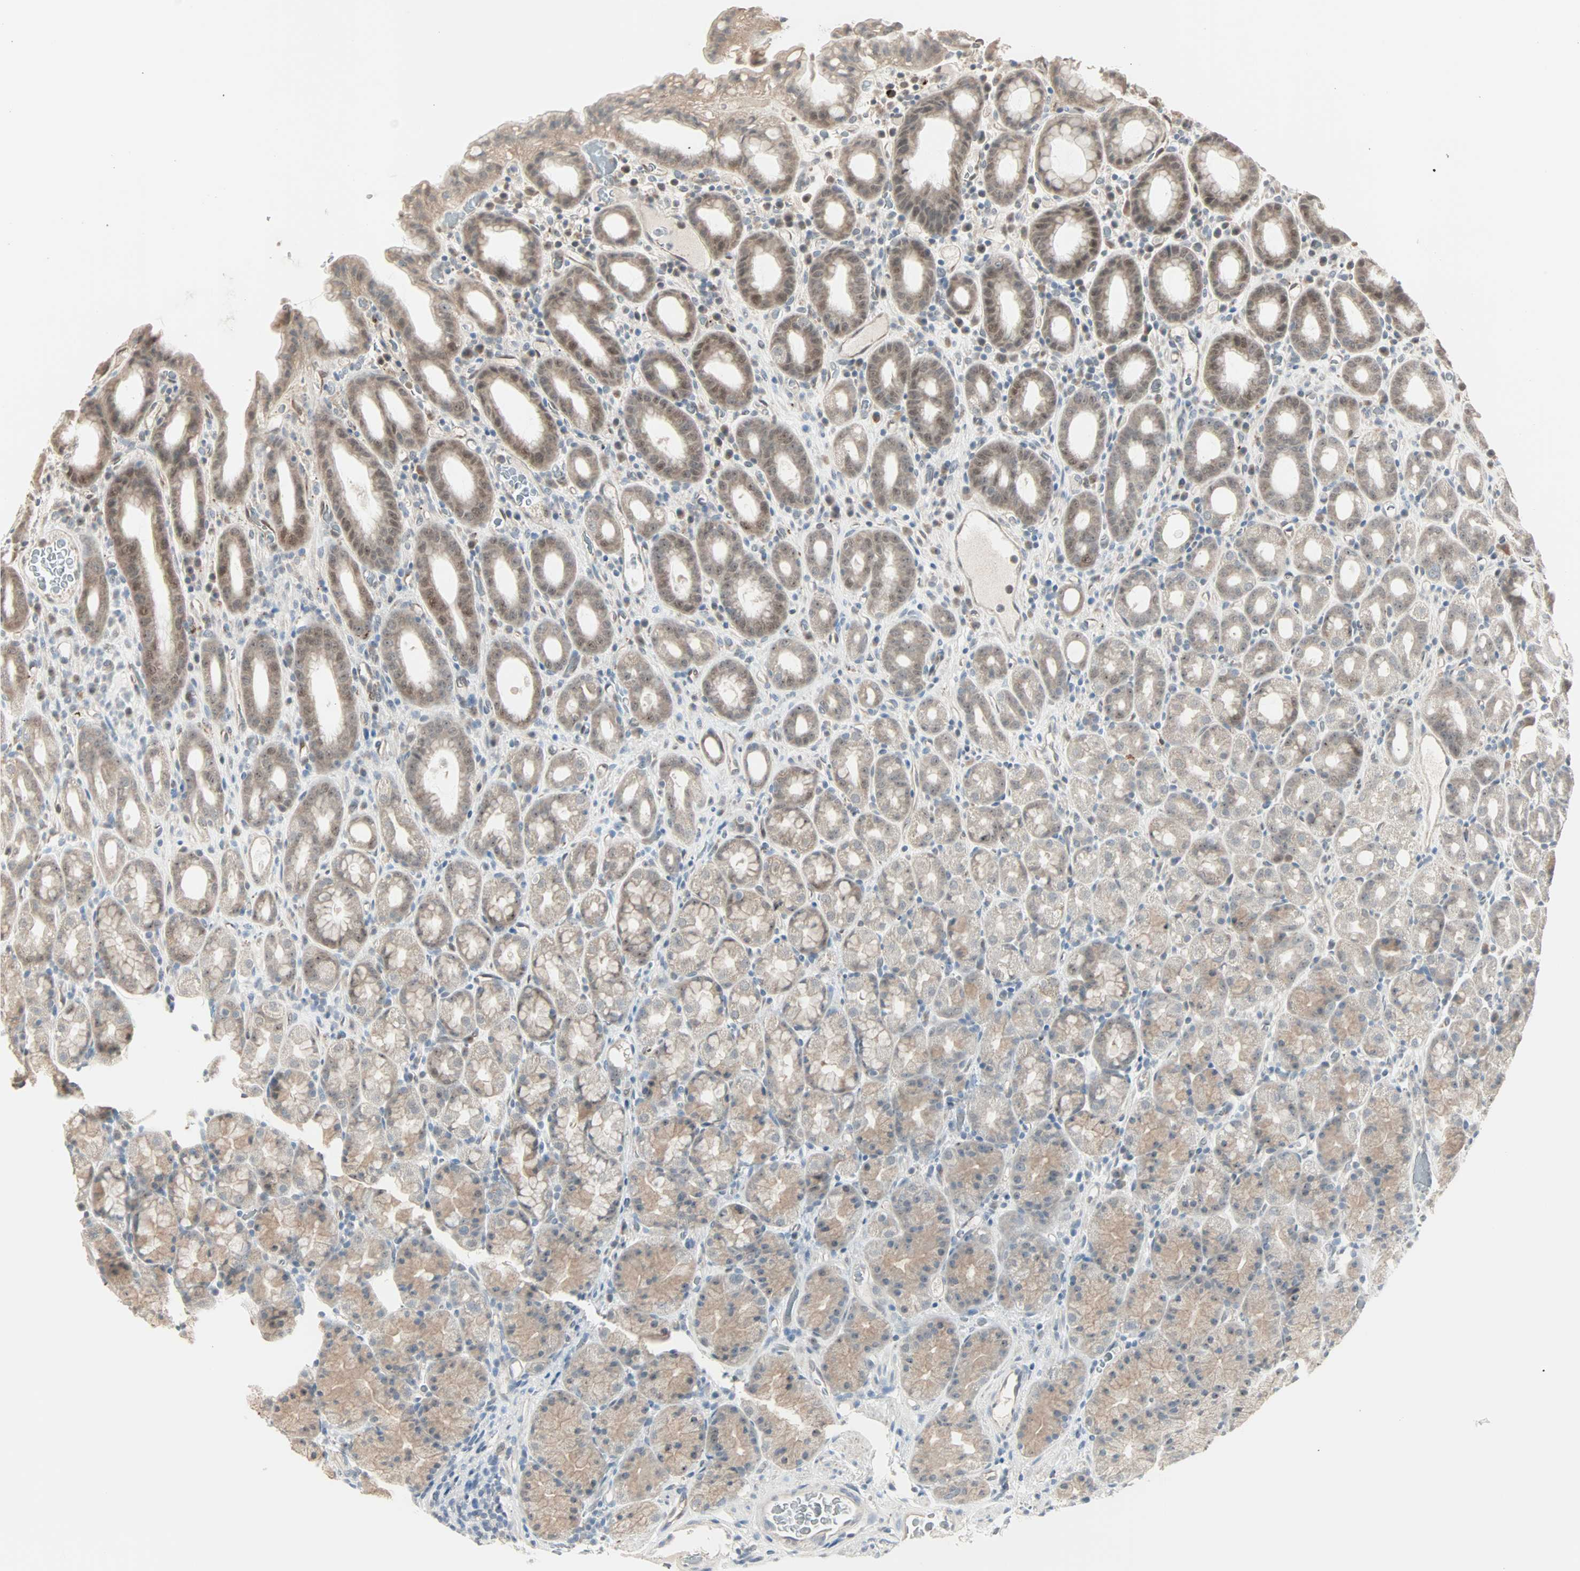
{"staining": {"intensity": "weak", "quantity": ">75%", "location": "cytoplasmic/membranous"}, "tissue": "stomach", "cell_type": "Glandular cells", "image_type": "normal", "snomed": [{"axis": "morphology", "description": "Normal tissue, NOS"}, {"axis": "topography", "description": "Stomach, upper"}], "caption": "Brown immunohistochemical staining in normal human stomach displays weak cytoplasmic/membranous positivity in about >75% of glandular cells. (DAB (3,3'-diaminobenzidine) = brown stain, brightfield microscopy at high magnification).", "gene": "KDM4A", "patient": {"sex": "male", "age": 68}}